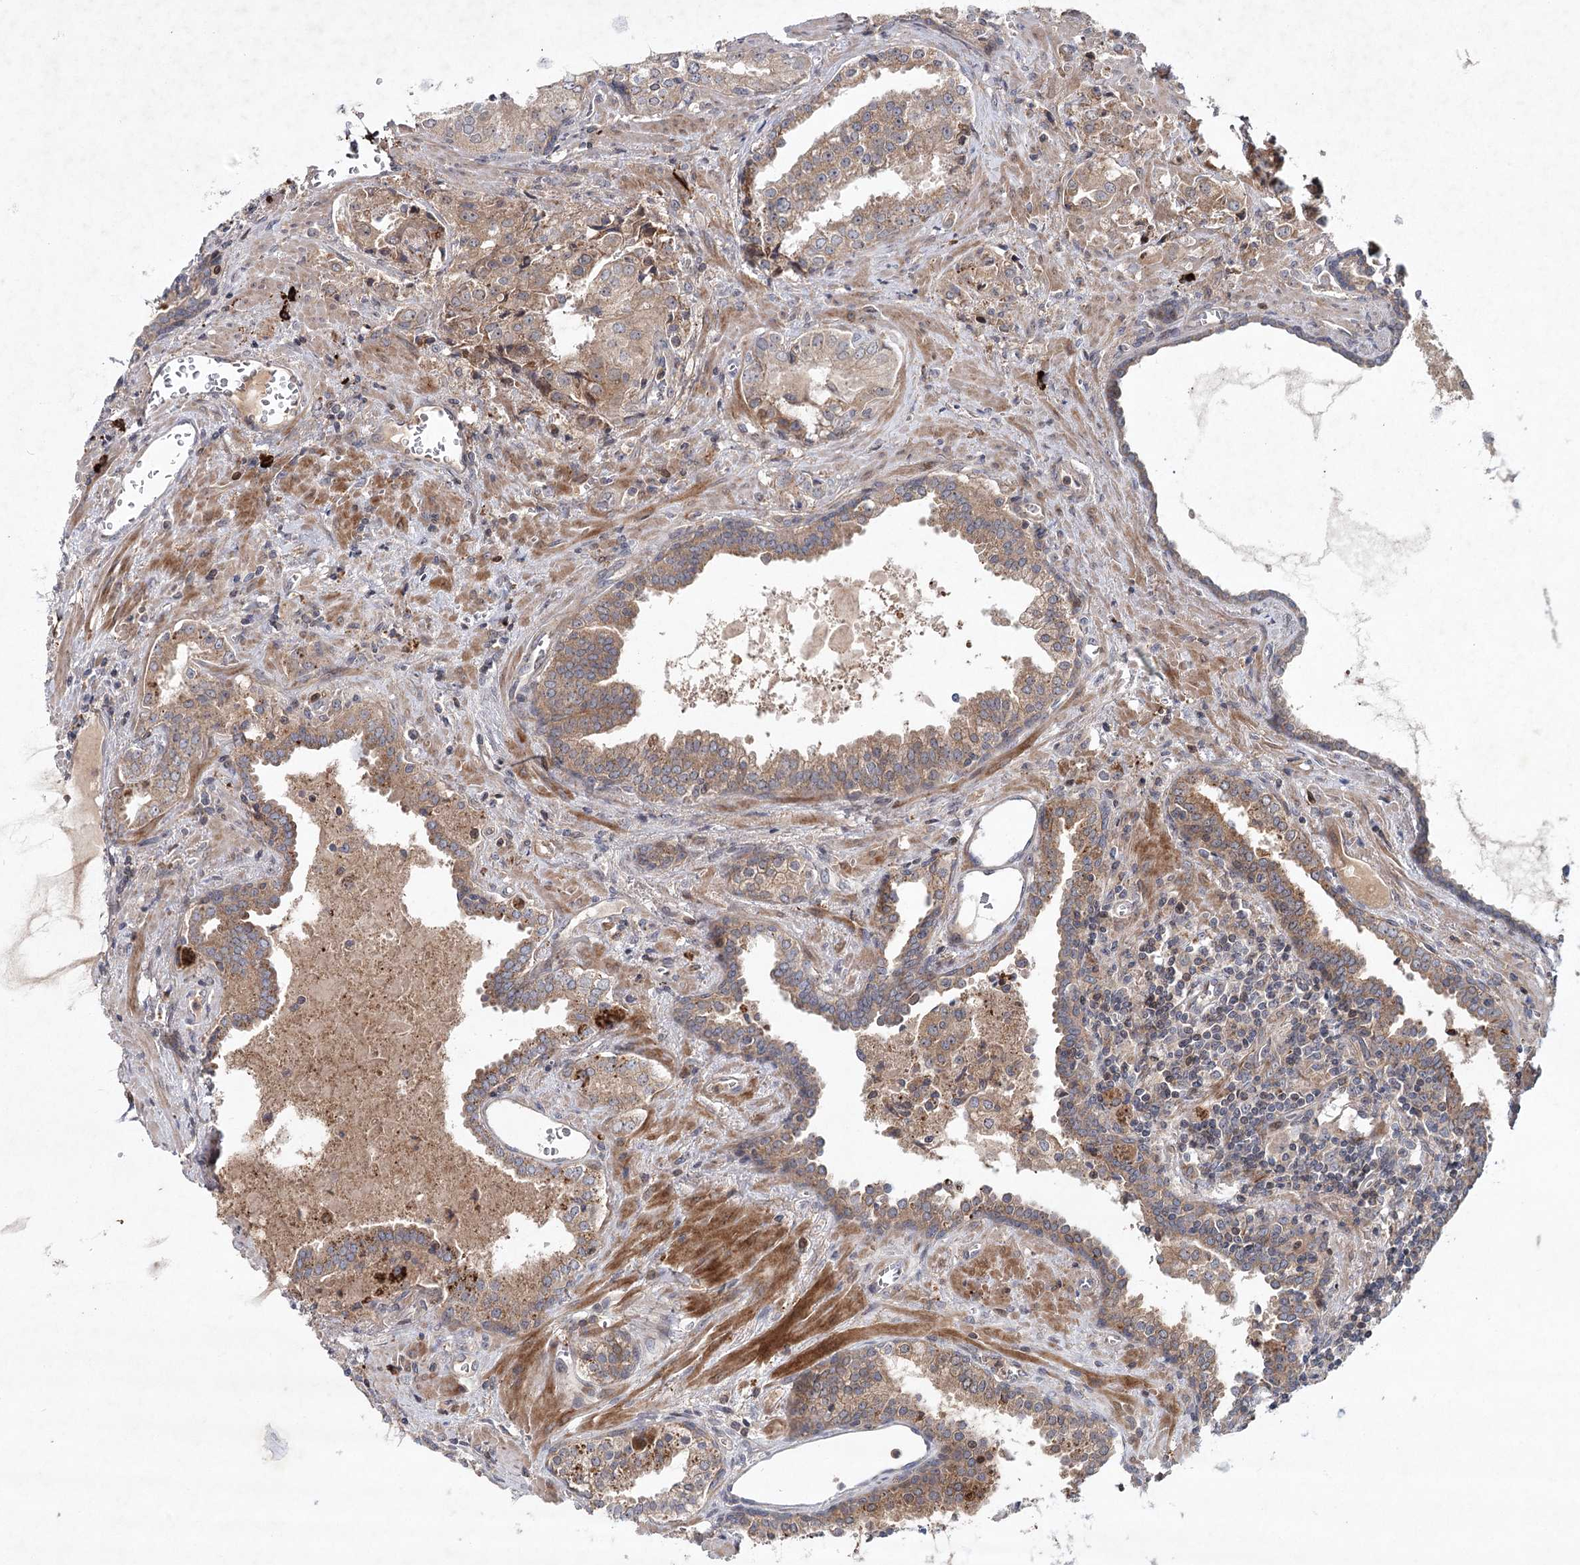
{"staining": {"intensity": "moderate", "quantity": ">75%", "location": "cytoplasmic/membranous"}, "tissue": "prostate cancer", "cell_type": "Tumor cells", "image_type": "cancer", "snomed": [{"axis": "morphology", "description": "Adenocarcinoma, High grade"}, {"axis": "topography", "description": "Prostate"}], "caption": "Immunohistochemistry staining of prostate high-grade adenocarcinoma, which exhibits medium levels of moderate cytoplasmic/membranous positivity in approximately >75% of tumor cells indicating moderate cytoplasmic/membranous protein staining. The staining was performed using DAB (3,3'-diaminobenzidine) (brown) for protein detection and nuclei were counterstained in hematoxylin (blue).", "gene": "MAP3K13", "patient": {"sex": "male", "age": 68}}